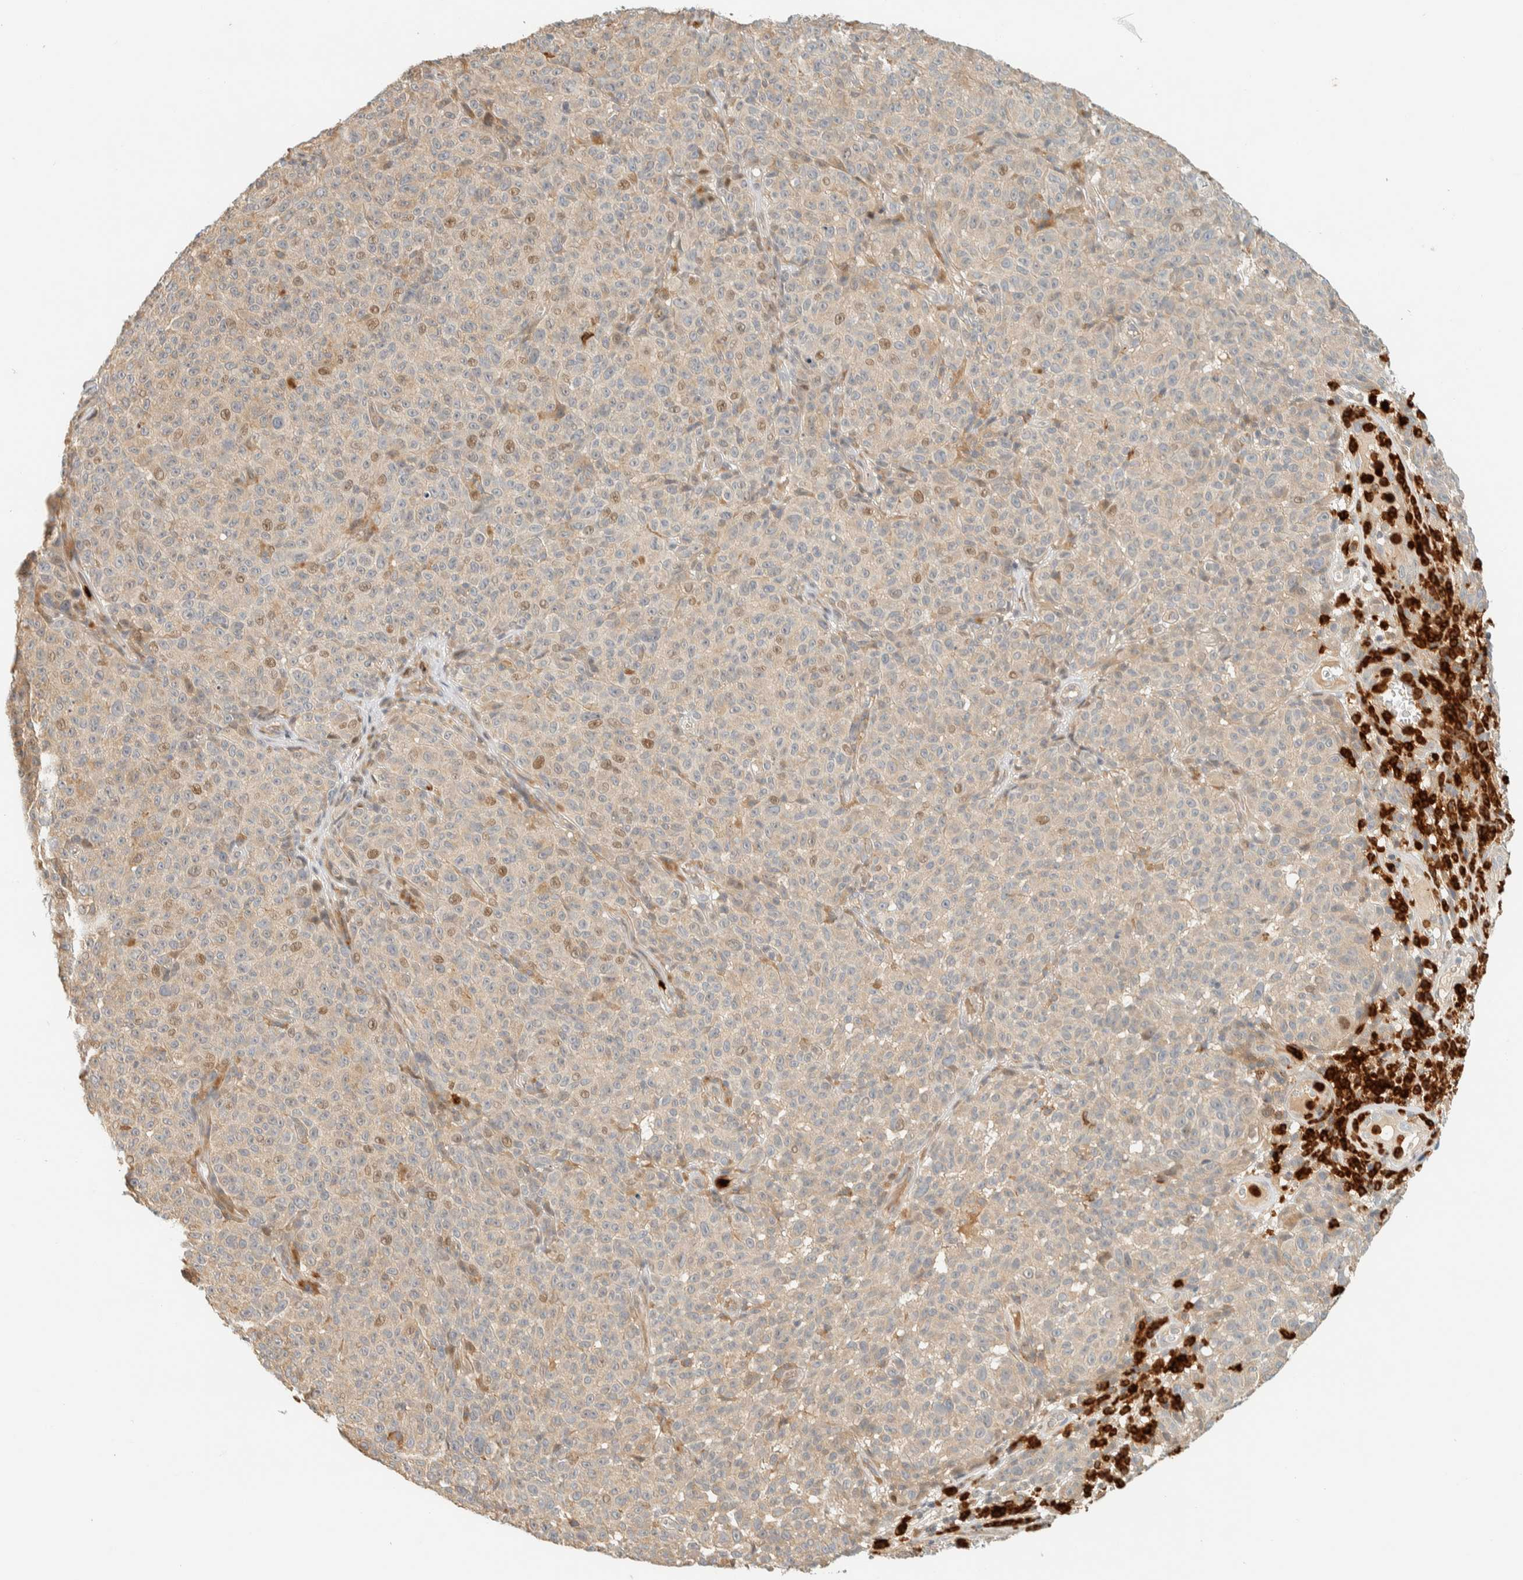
{"staining": {"intensity": "weak", "quantity": "<25%", "location": "nuclear"}, "tissue": "melanoma", "cell_type": "Tumor cells", "image_type": "cancer", "snomed": [{"axis": "morphology", "description": "Malignant melanoma, NOS"}, {"axis": "topography", "description": "Skin"}], "caption": "High magnification brightfield microscopy of malignant melanoma stained with DAB (3,3'-diaminobenzidine) (brown) and counterstained with hematoxylin (blue): tumor cells show no significant staining.", "gene": "CCDC171", "patient": {"sex": "female", "age": 82}}